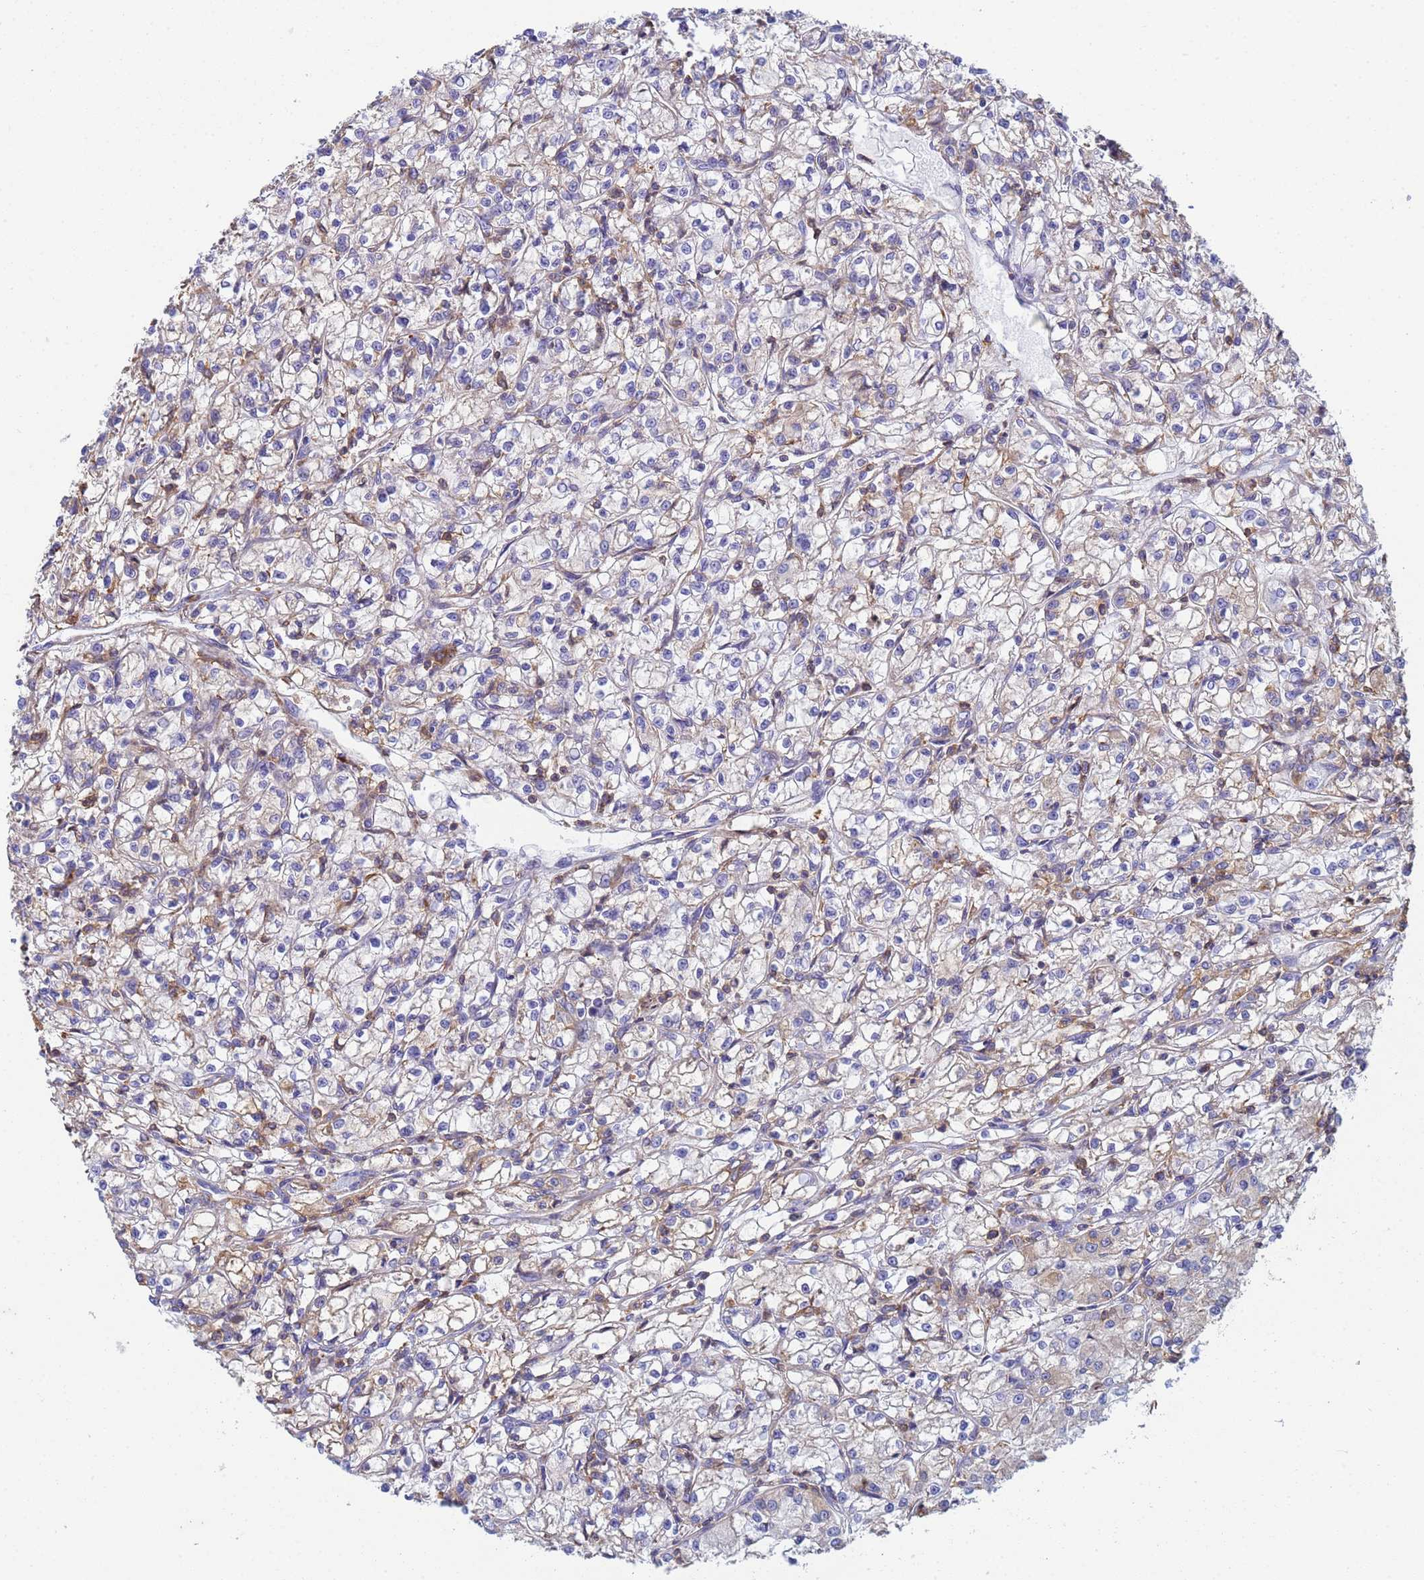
{"staining": {"intensity": "negative", "quantity": "none", "location": "none"}, "tissue": "renal cancer", "cell_type": "Tumor cells", "image_type": "cancer", "snomed": [{"axis": "morphology", "description": "Adenocarcinoma, NOS"}, {"axis": "topography", "description": "Kidney"}], "caption": "IHC histopathology image of human adenocarcinoma (renal) stained for a protein (brown), which exhibits no expression in tumor cells.", "gene": "ZNG1B", "patient": {"sex": "female", "age": 59}}